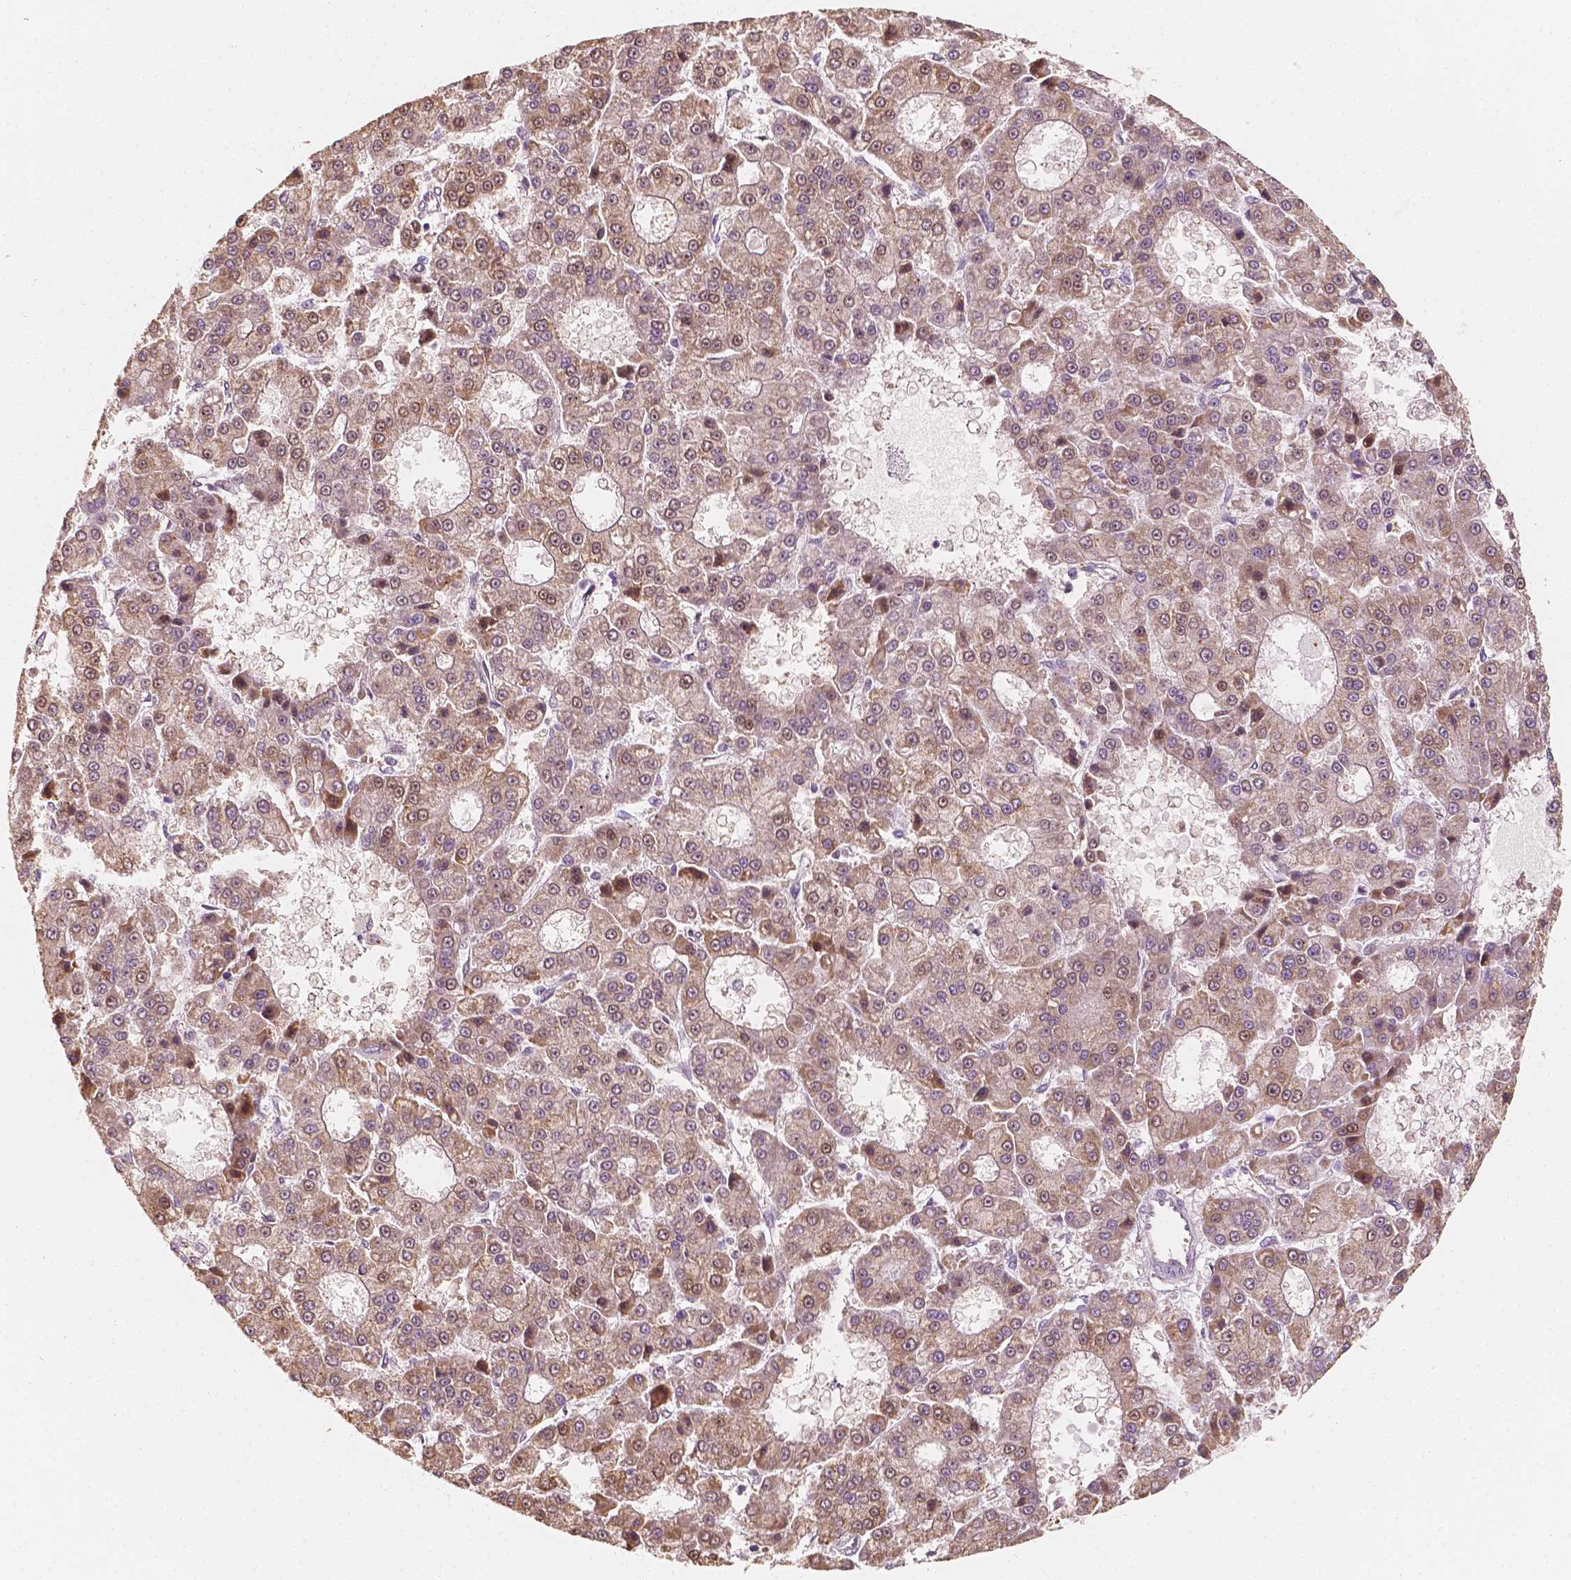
{"staining": {"intensity": "moderate", "quantity": "<25%", "location": "cytoplasmic/membranous,nuclear"}, "tissue": "liver cancer", "cell_type": "Tumor cells", "image_type": "cancer", "snomed": [{"axis": "morphology", "description": "Carcinoma, Hepatocellular, NOS"}, {"axis": "topography", "description": "Liver"}], "caption": "A micrograph showing moderate cytoplasmic/membranous and nuclear positivity in approximately <25% of tumor cells in liver hepatocellular carcinoma, as visualized by brown immunohistochemical staining.", "gene": "TBC1D17", "patient": {"sex": "male", "age": 70}}